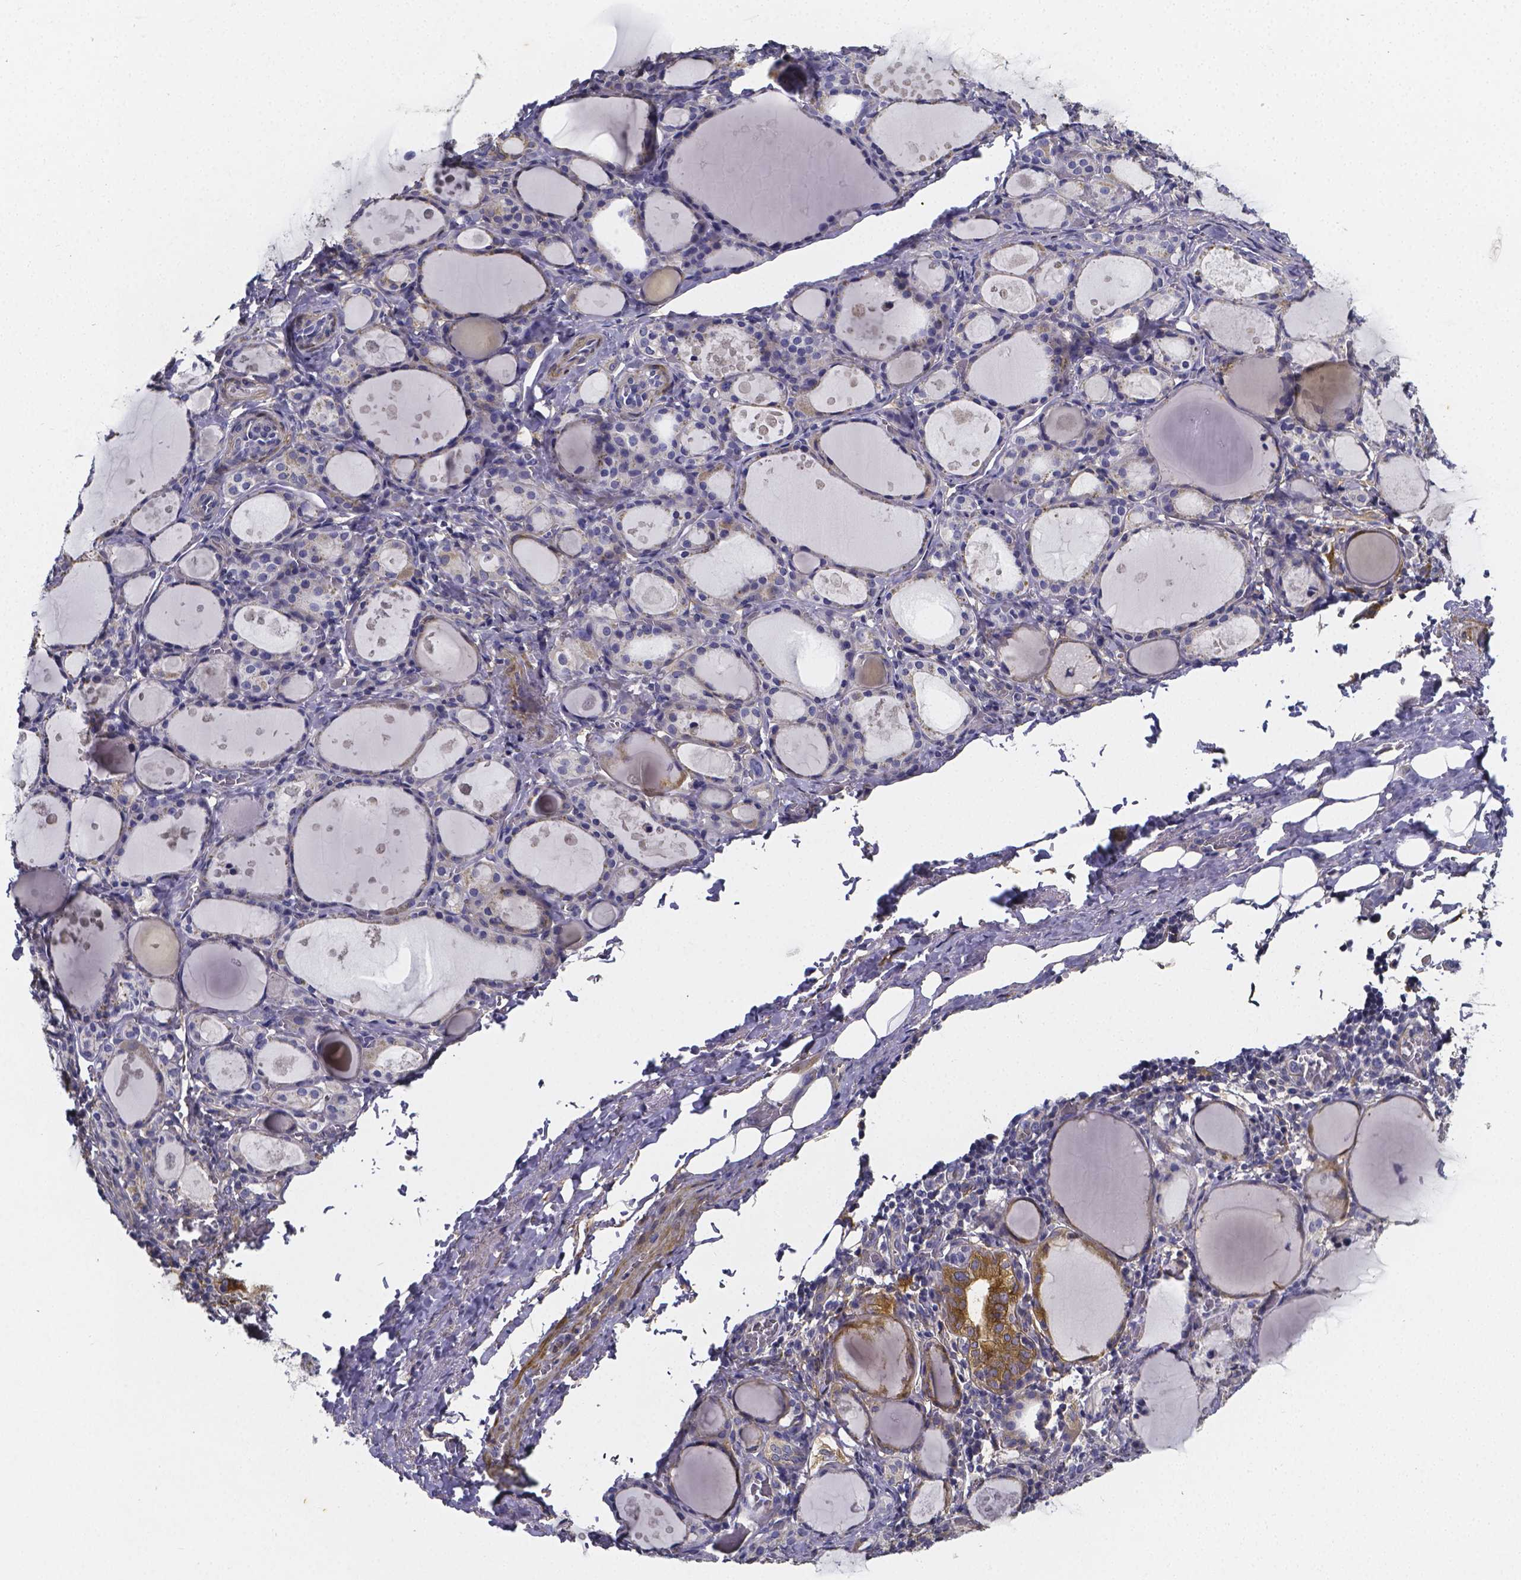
{"staining": {"intensity": "negative", "quantity": "none", "location": "none"}, "tissue": "thyroid gland", "cell_type": "Glandular cells", "image_type": "normal", "snomed": [{"axis": "morphology", "description": "Normal tissue, NOS"}, {"axis": "topography", "description": "Thyroid gland"}], "caption": "This is an IHC photomicrograph of unremarkable thyroid gland. There is no expression in glandular cells.", "gene": "RERG", "patient": {"sex": "male", "age": 68}}